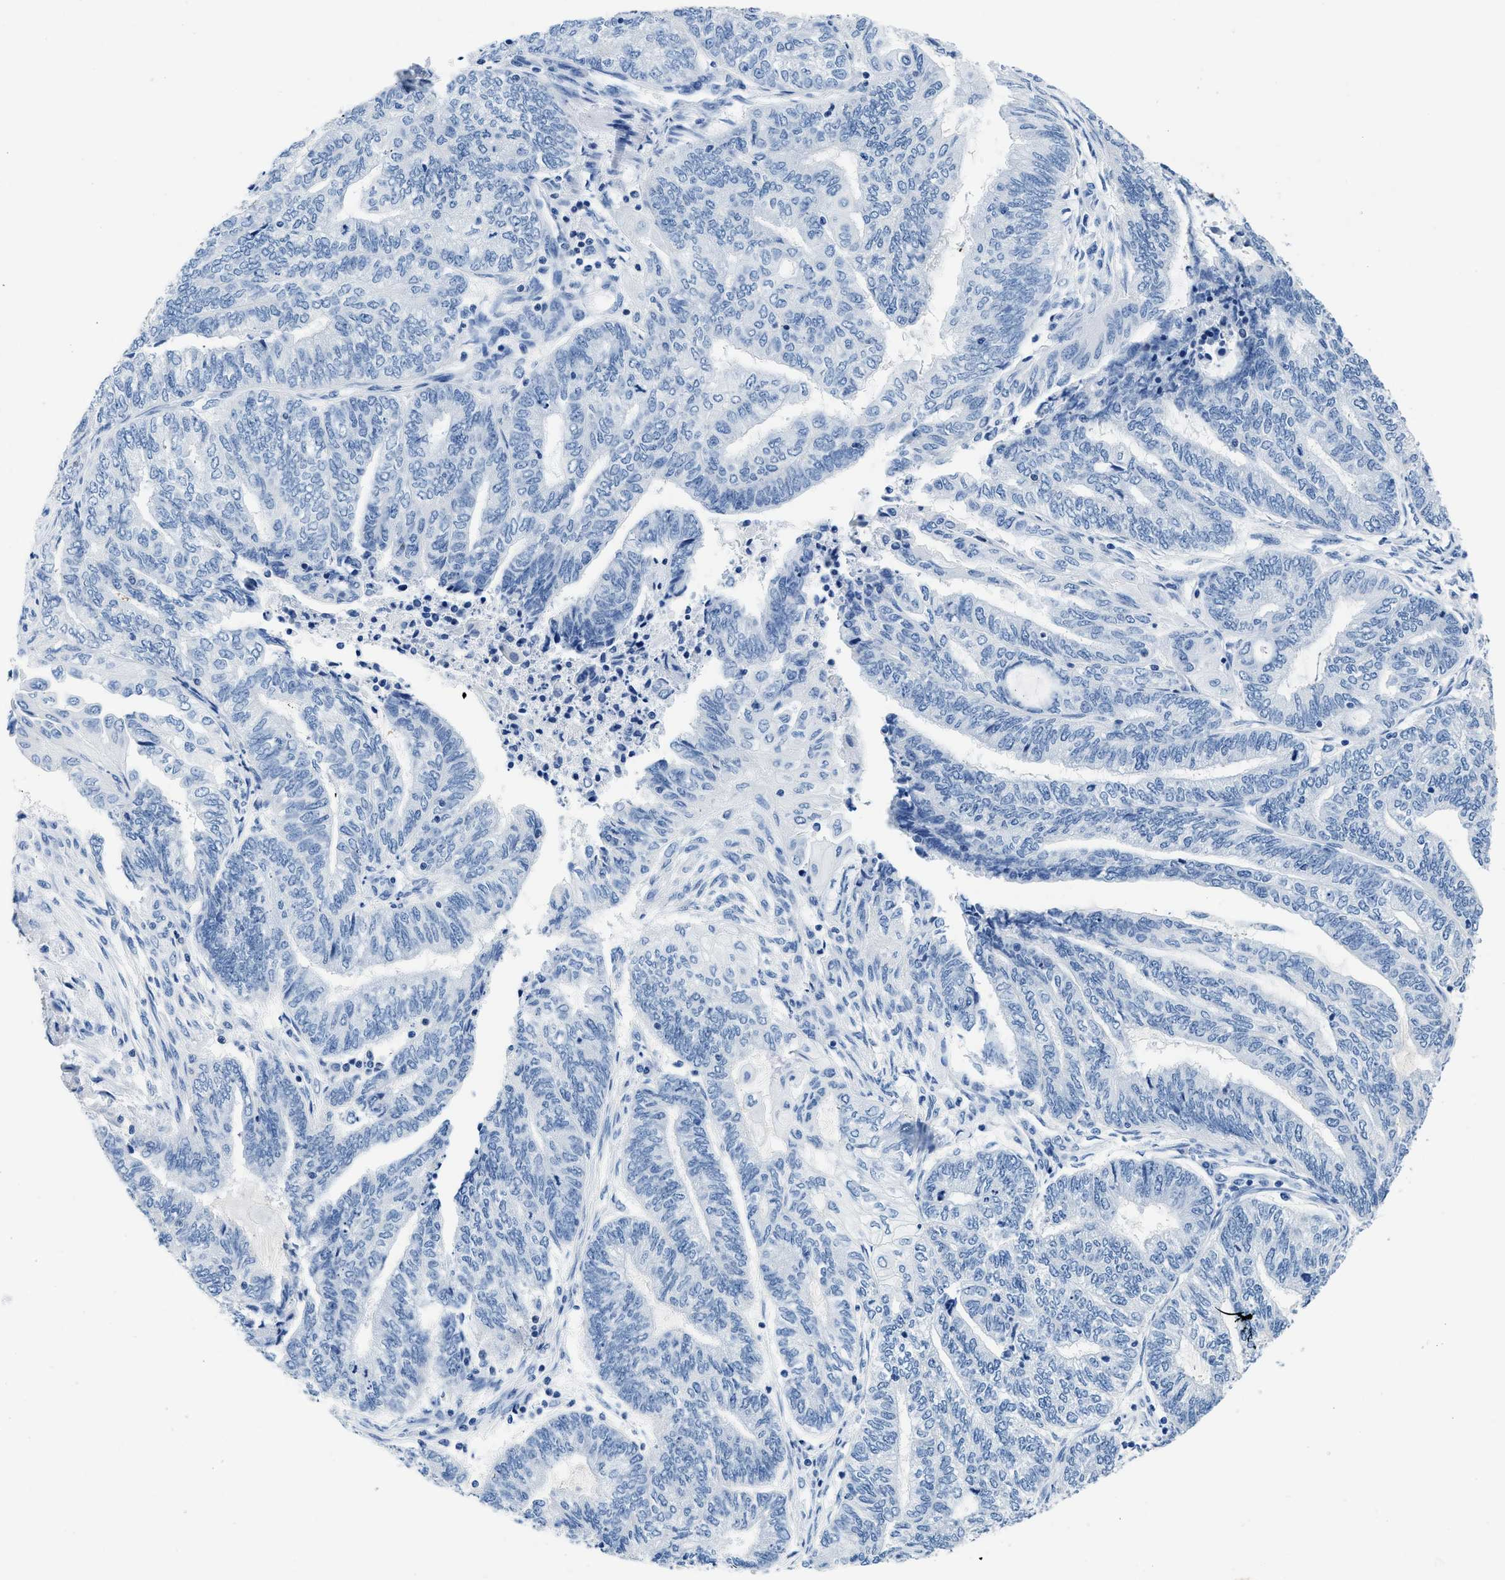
{"staining": {"intensity": "negative", "quantity": "none", "location": "none"}, "tissue": "endometrial cancer", "cell_type": "Tumor cells", "image_type": "cancer", "snomed": [{"axis": "morphology", "description": "Adenocarcinoma, NOS"}, {"axis": "topography", "description": "Uterus"}, {"axis": "topography", "description": "Endometrium"}], "caption": "This is a micrograph of immunohistochemistry (IHC) staining of adenocarcinoma (endometrial), which shows no expression in tumor cells. (DAB immunohistochemistry with hematoxylin counter stain).", "gene": "NFATC2", "patient": {"sex": "female", "age": 70}}